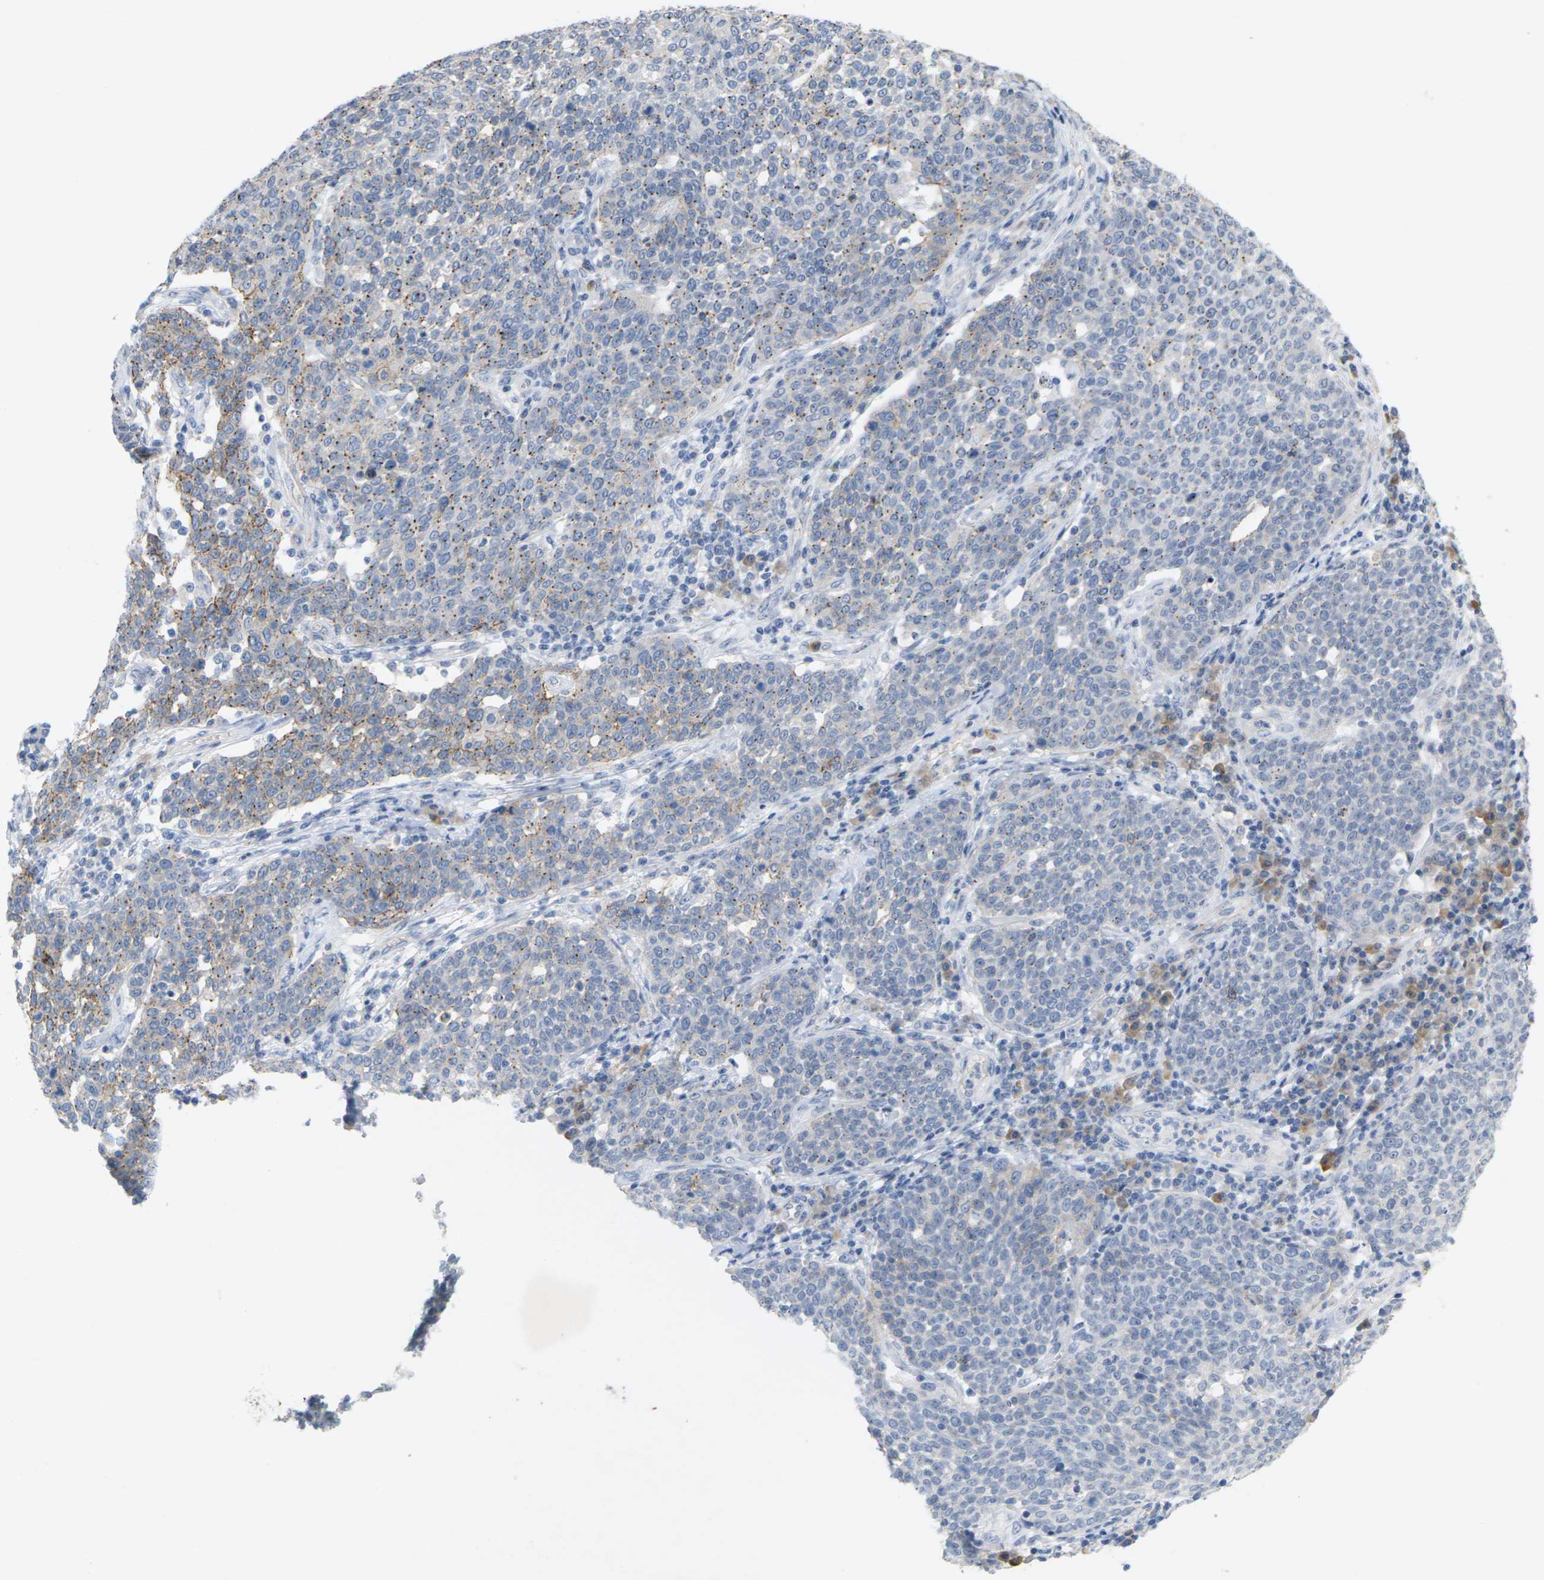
{"staining": {"intensity": "moderate", "quantity": "25%-75%", "location": "cytoplasmic/membranous"}, "tissue": "cervical cancer", "cell_type": "Tumor cells", "image_type": "cancer", "snomed": [{"axis": "morphology", "description": "Squamous cell carcinoma, NOS"}, {"axis": "topography", "description": "Cervix"}], "caption": "A photomicrograph of cervical cancer stained for a protein displays moderate cytoplasmic/membranous brown staining in tumor cells.", "gene": "CLDN3", "patient": {"sex": "female", "age": 34}}